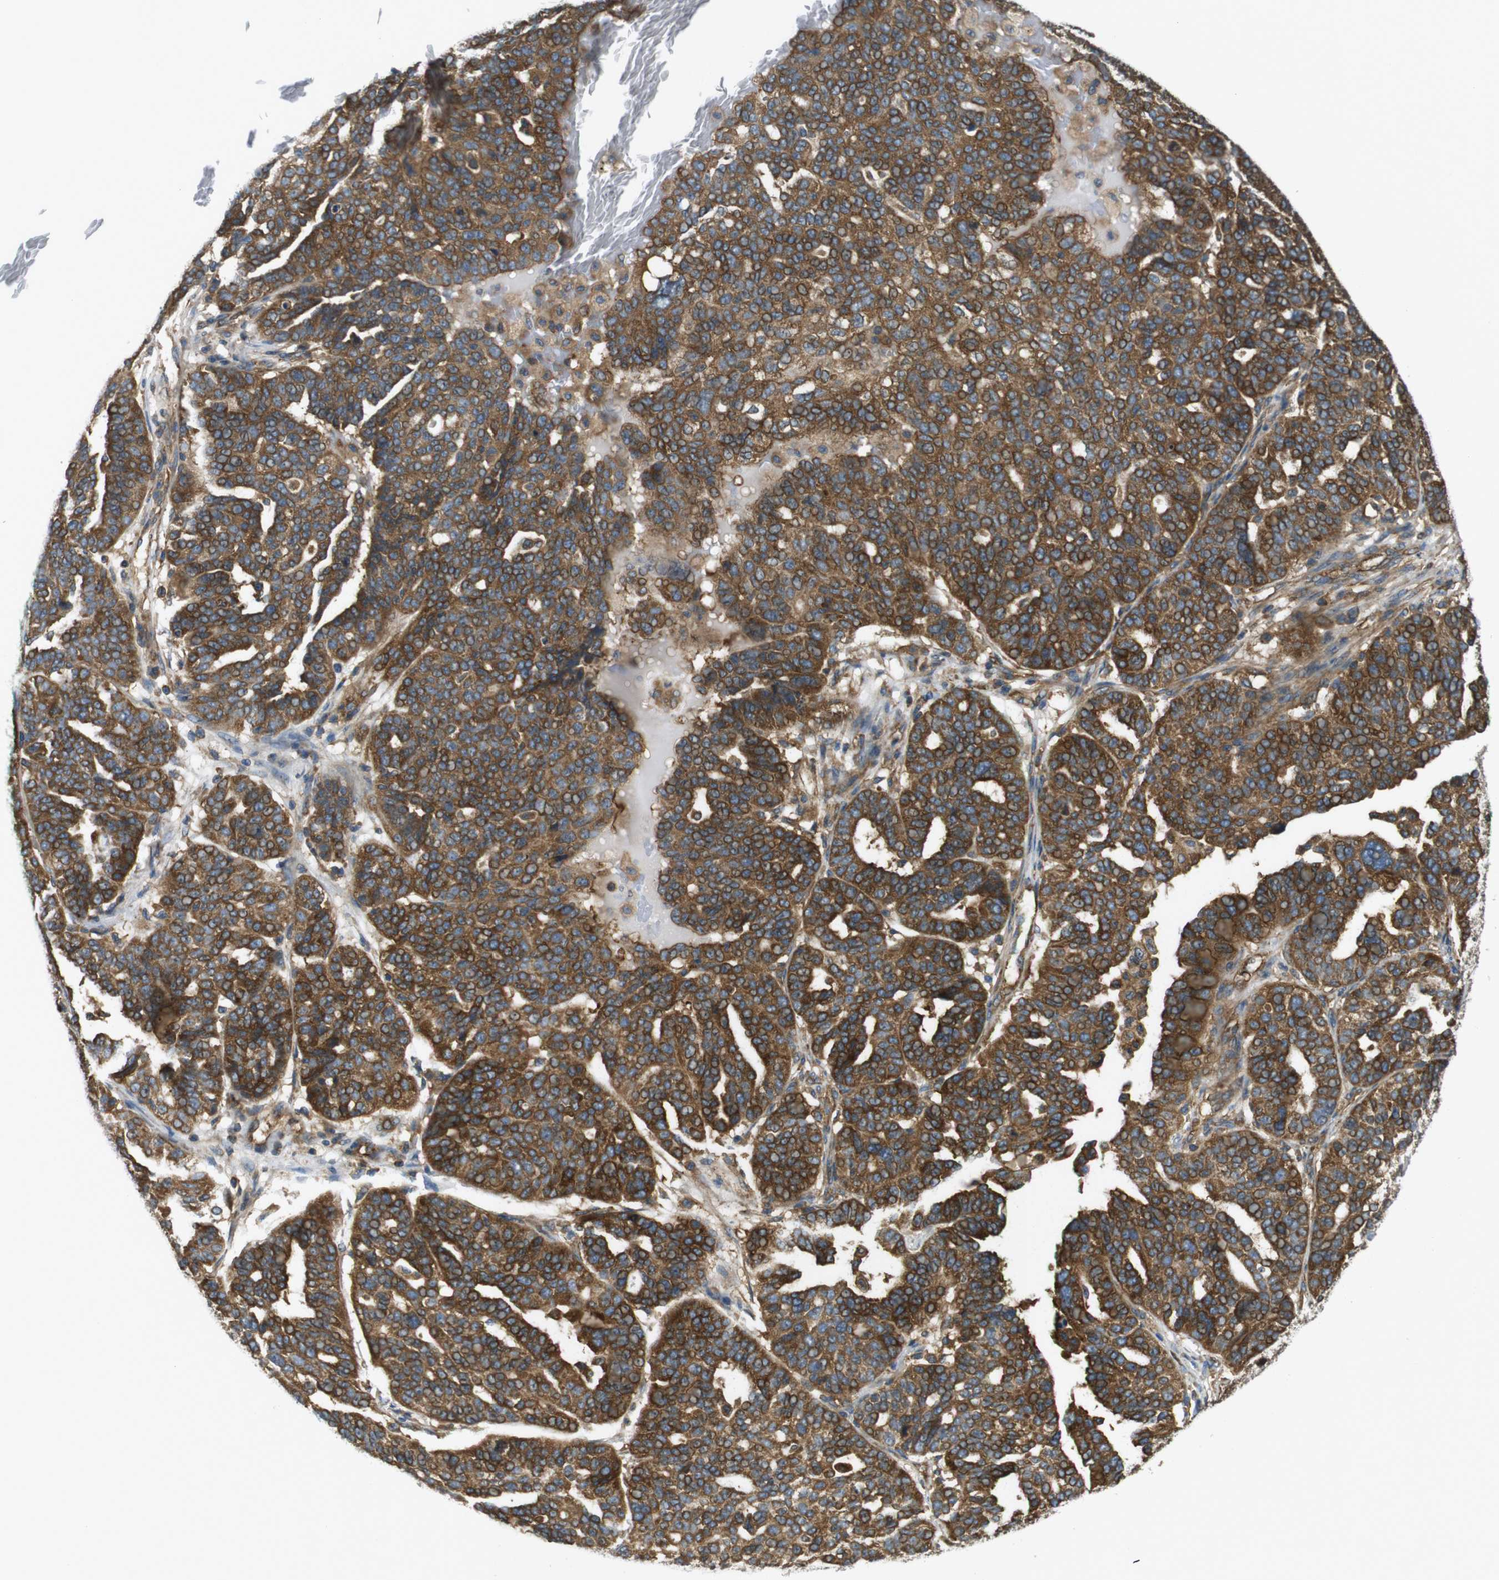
{"staining": {"intensity": "strong", "quantity": ">75%", "location": "cytoplasmic/membranous"}, "tissue": "ovarian cancer", "cell_type": "Tumor cells", "image_type": "cancer", "snomed": [{"axis": "morphology", "description": "Cystadenocarcinoma, serous, NOS"}, {"axis": "topography", "description": "Ovary"}], "caption": "Immunohistochemistry (IHC) of human serous cystadenocarcinoma (ovarian) exhibits high levels of strong cytoplasmic/membranous staining in about >75% of tumor cells. (brown staining indicates protein expression, while blue staining denotes nuclei).", "gene": "TSC1", "patient": {"sex": "female", "age": 59}}